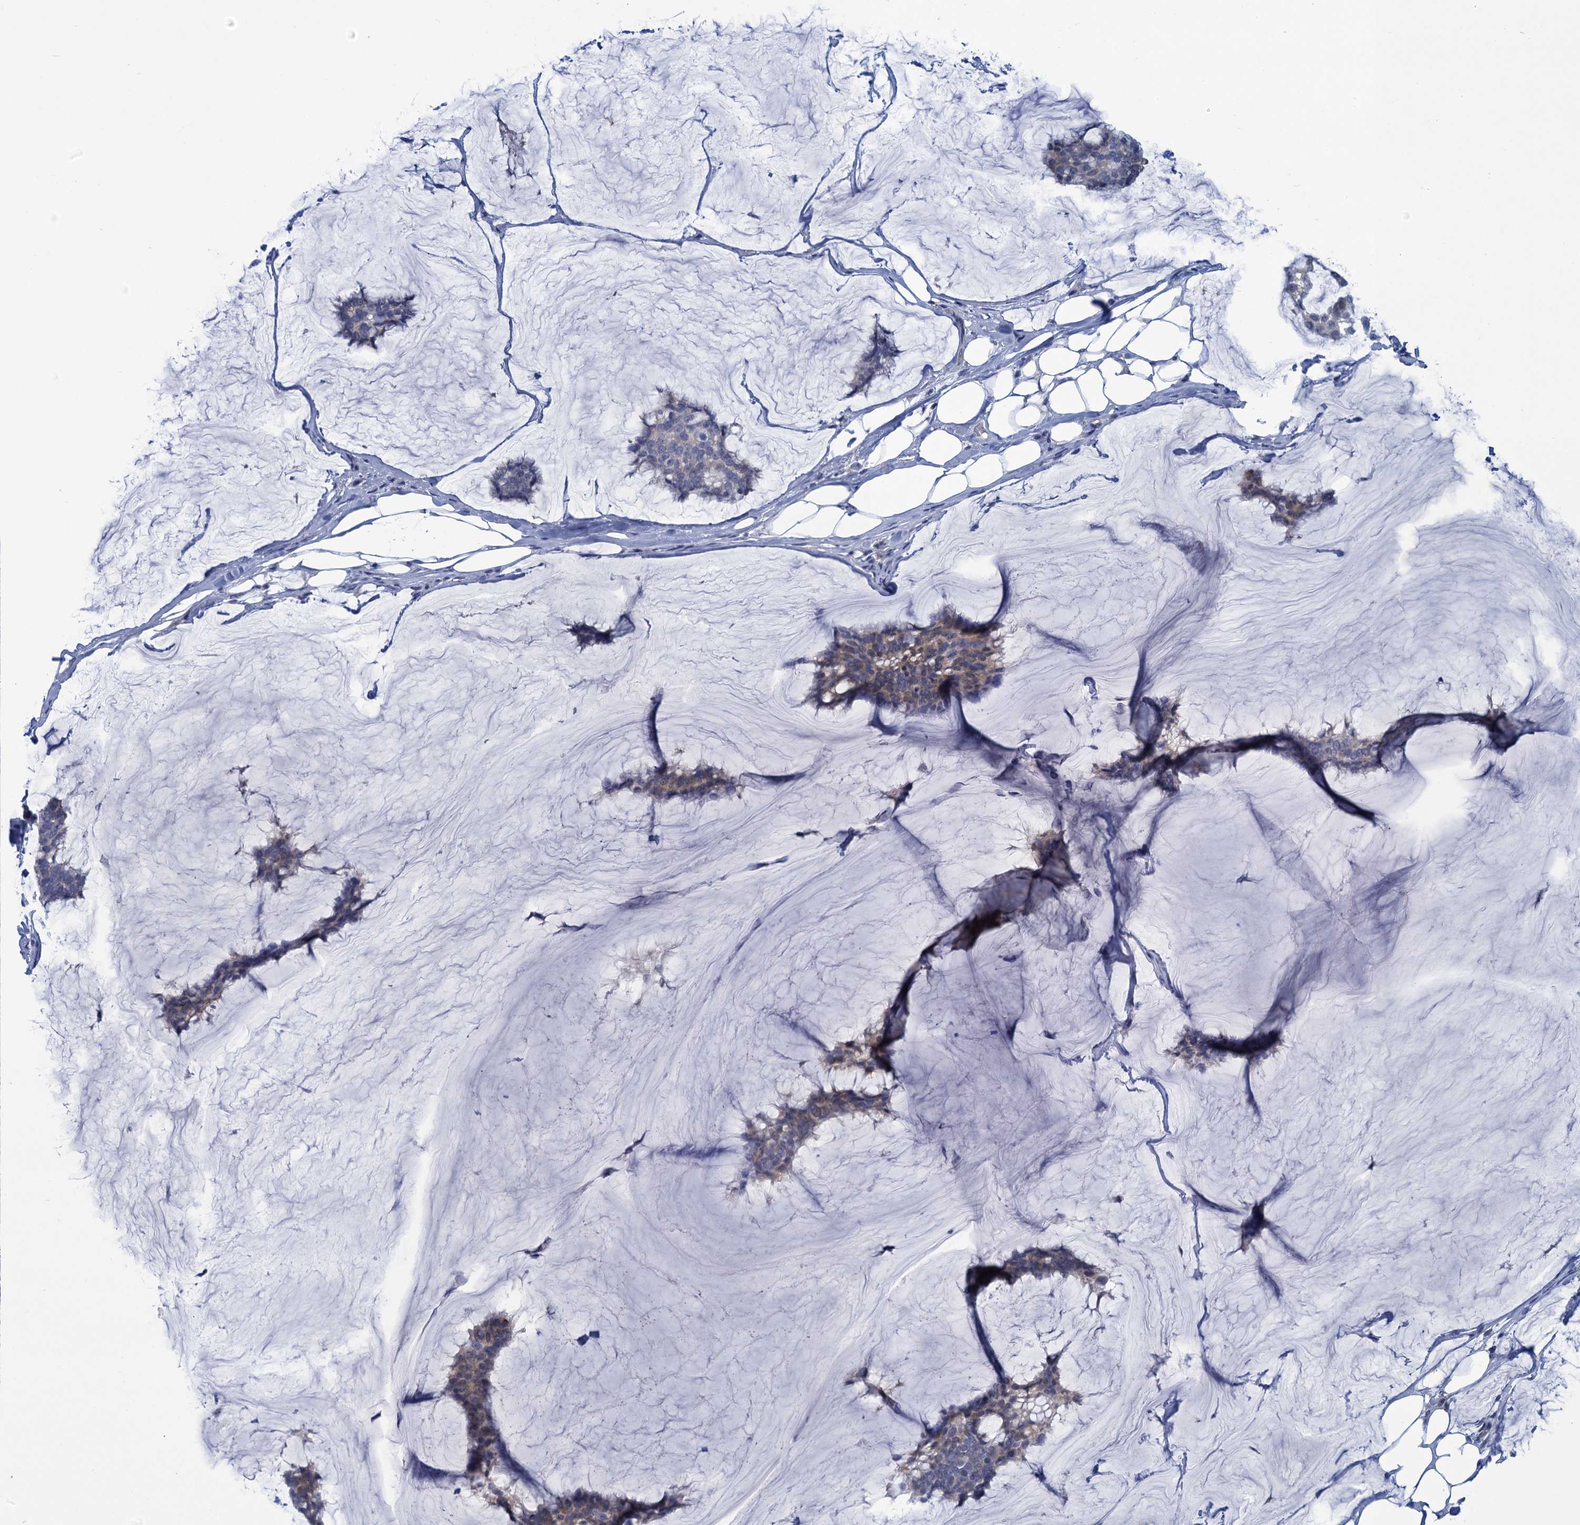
{"staining": {"intensity": "weak", "quantity": "<25%", "location": "cytoplasmic/membranous"}, "tissue": "breast cancer", "cell_type": "Tumor cells", "image_type": "cancer", "snomed": [{"axis": "morphology", "description": "Duct carcinoma"}, {"axis": "topography", "description": "Breast"}], "caption": "This is an immunohistochemistry photomicrograph of human infiltrating ductal carcinoma (breast). There is no expression in tumor cells.", "gene": "SCEL", "patient": {"sex": "female", "age": 93}}